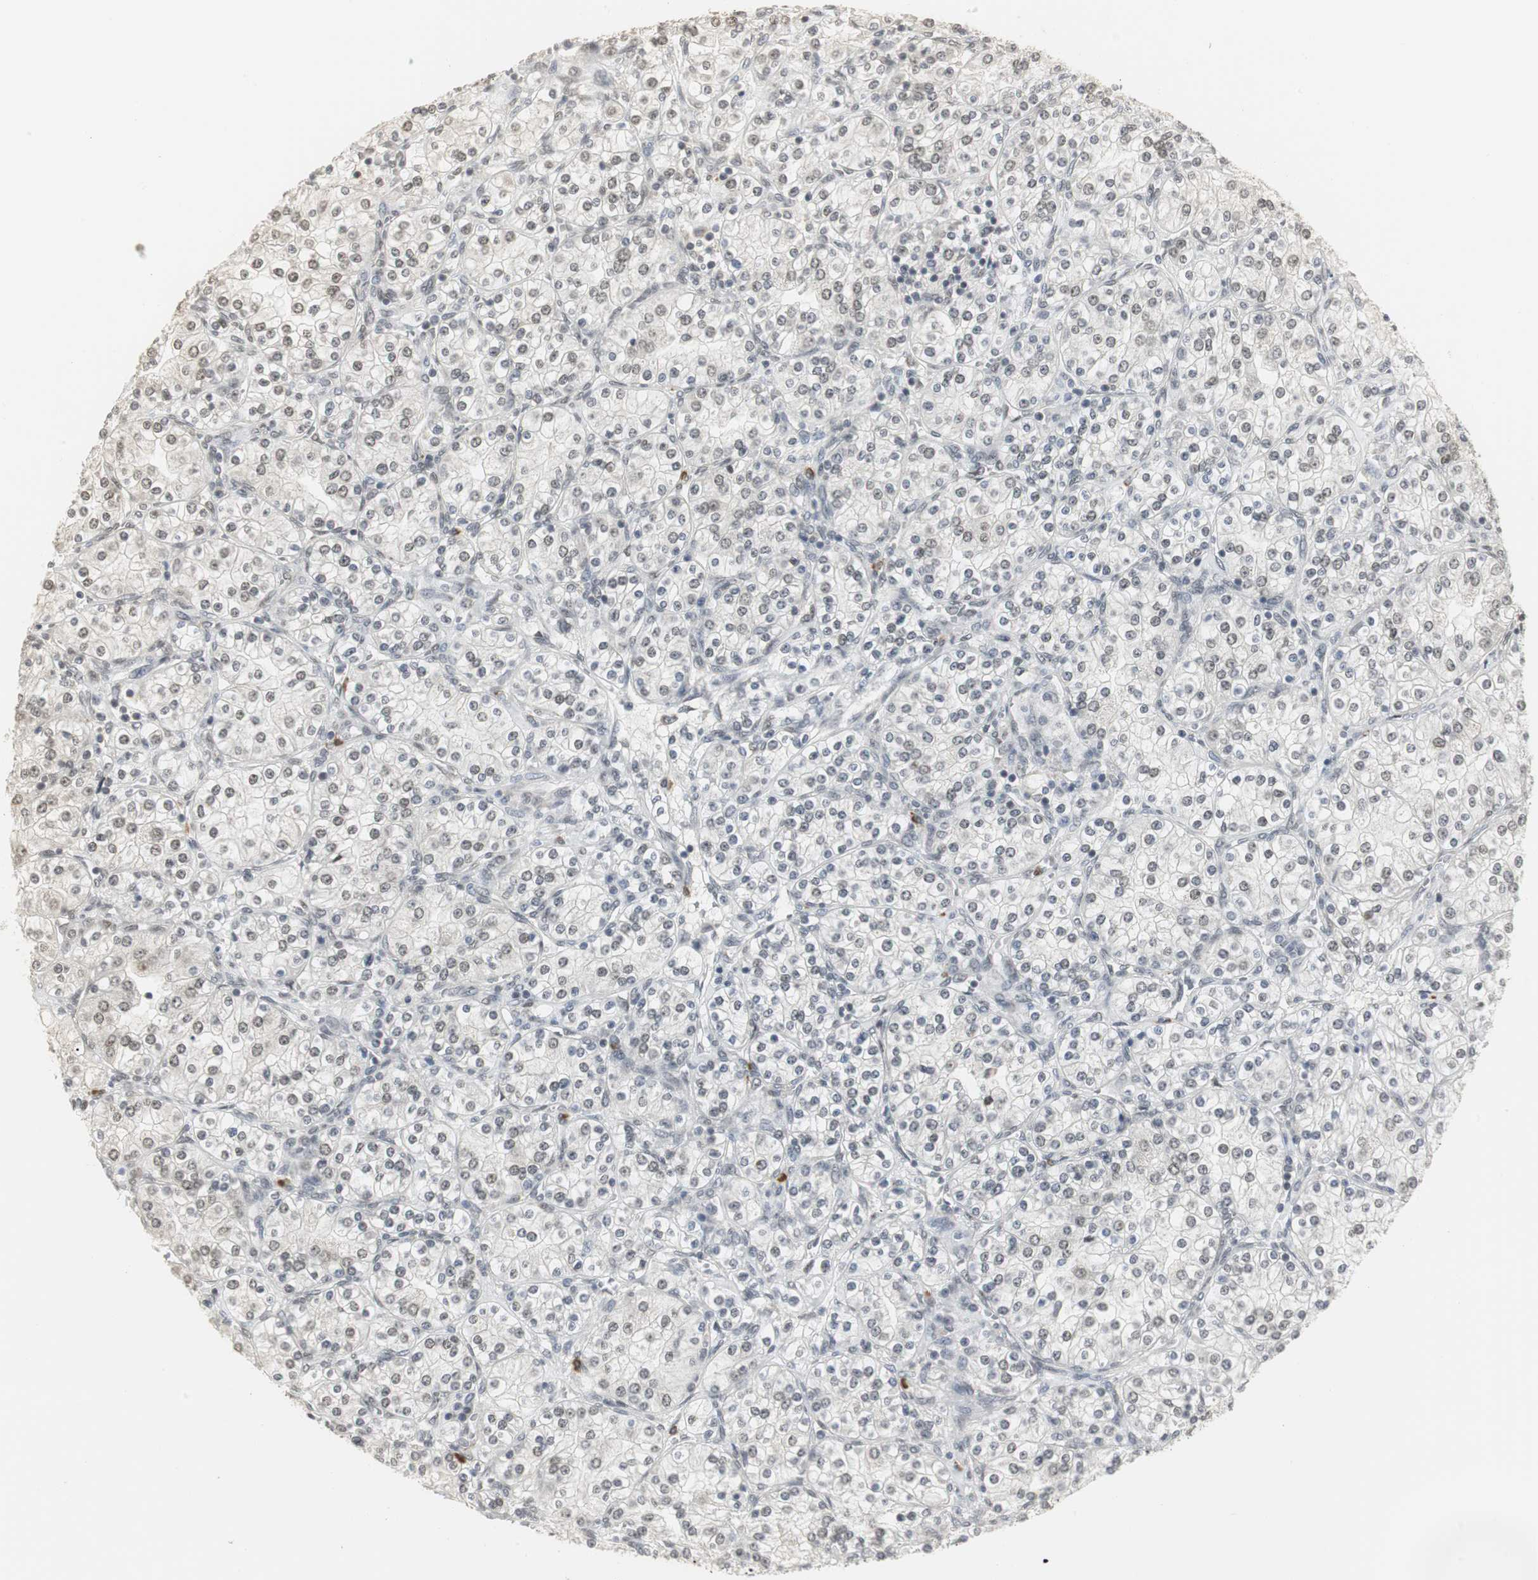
{"staining": {"intensity": "negative", "quantity": "none", "location": "none"}, "tissue": "renal cancer", "cell_type": "Tumor cells", "image_type": "cancer", "snomed": [{"axis": "morphology", "description": "Adenocarcinoma, NOS"}, {"axis": "topography", "description": "Kidney"}], "caption": "Tumor cells are negative for protein expression in human adenocarcinoma (renal).", "gene": "ELOA", "patient": {"sex": "male", "age": 77}}